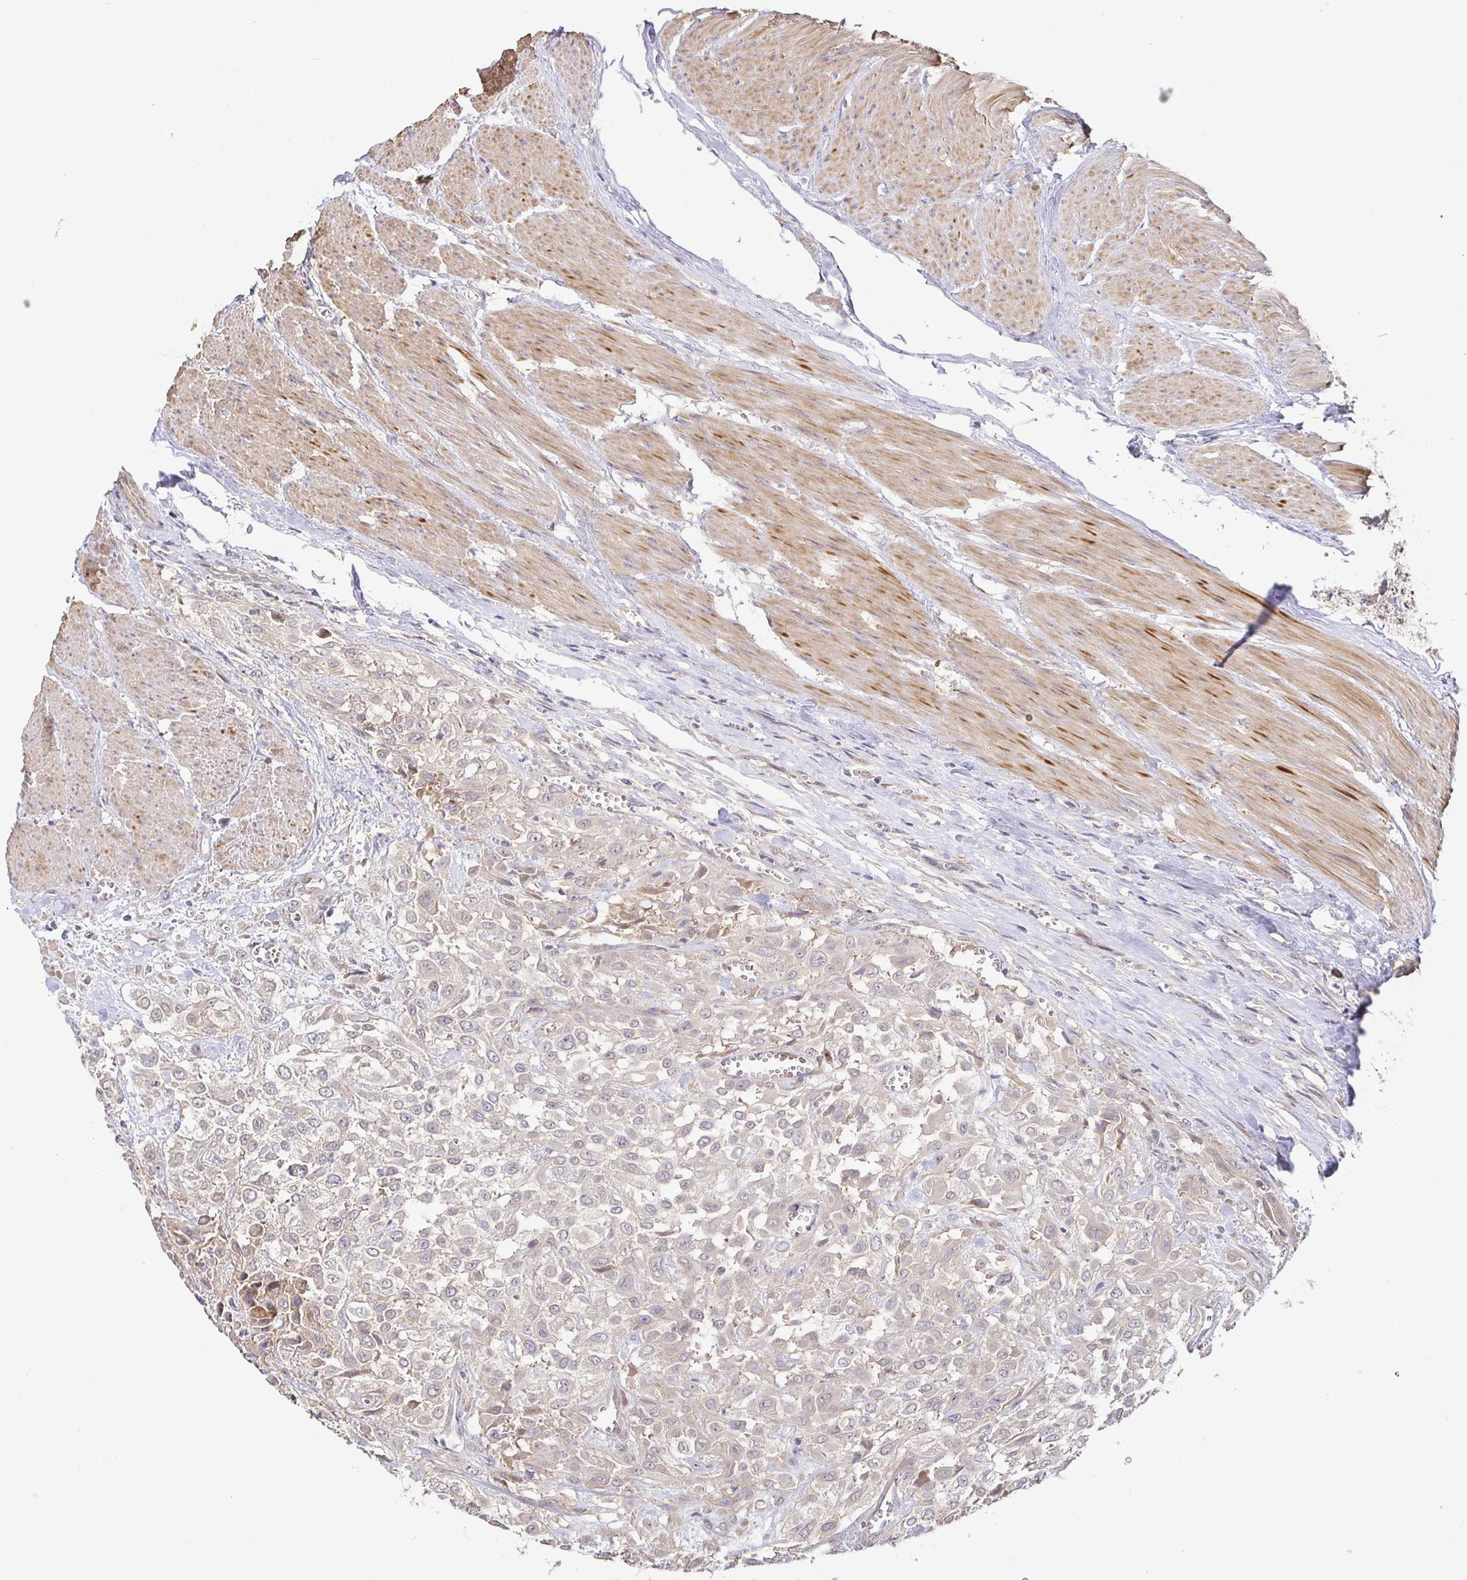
{"staining": {"intensity": "weak", "quantity": "<25%", "location": "cytoplasmic/membranous"}, "tissue": "urothelial cancer", "cell_type": "Tumor cells", "image_type": "cancer", "snomed": [{"axis": "morphology", "description": "Urothelial carcinoma, High grade"}, {"axis": "topography", "description": "Urinary bladder"}], "caption": "This is an IHC photomicrograph of urothelial cancer. There is no staining in tumor cells.", "gene": "ZDHHC11", "patient": {"sex": "male", "age": 57}}